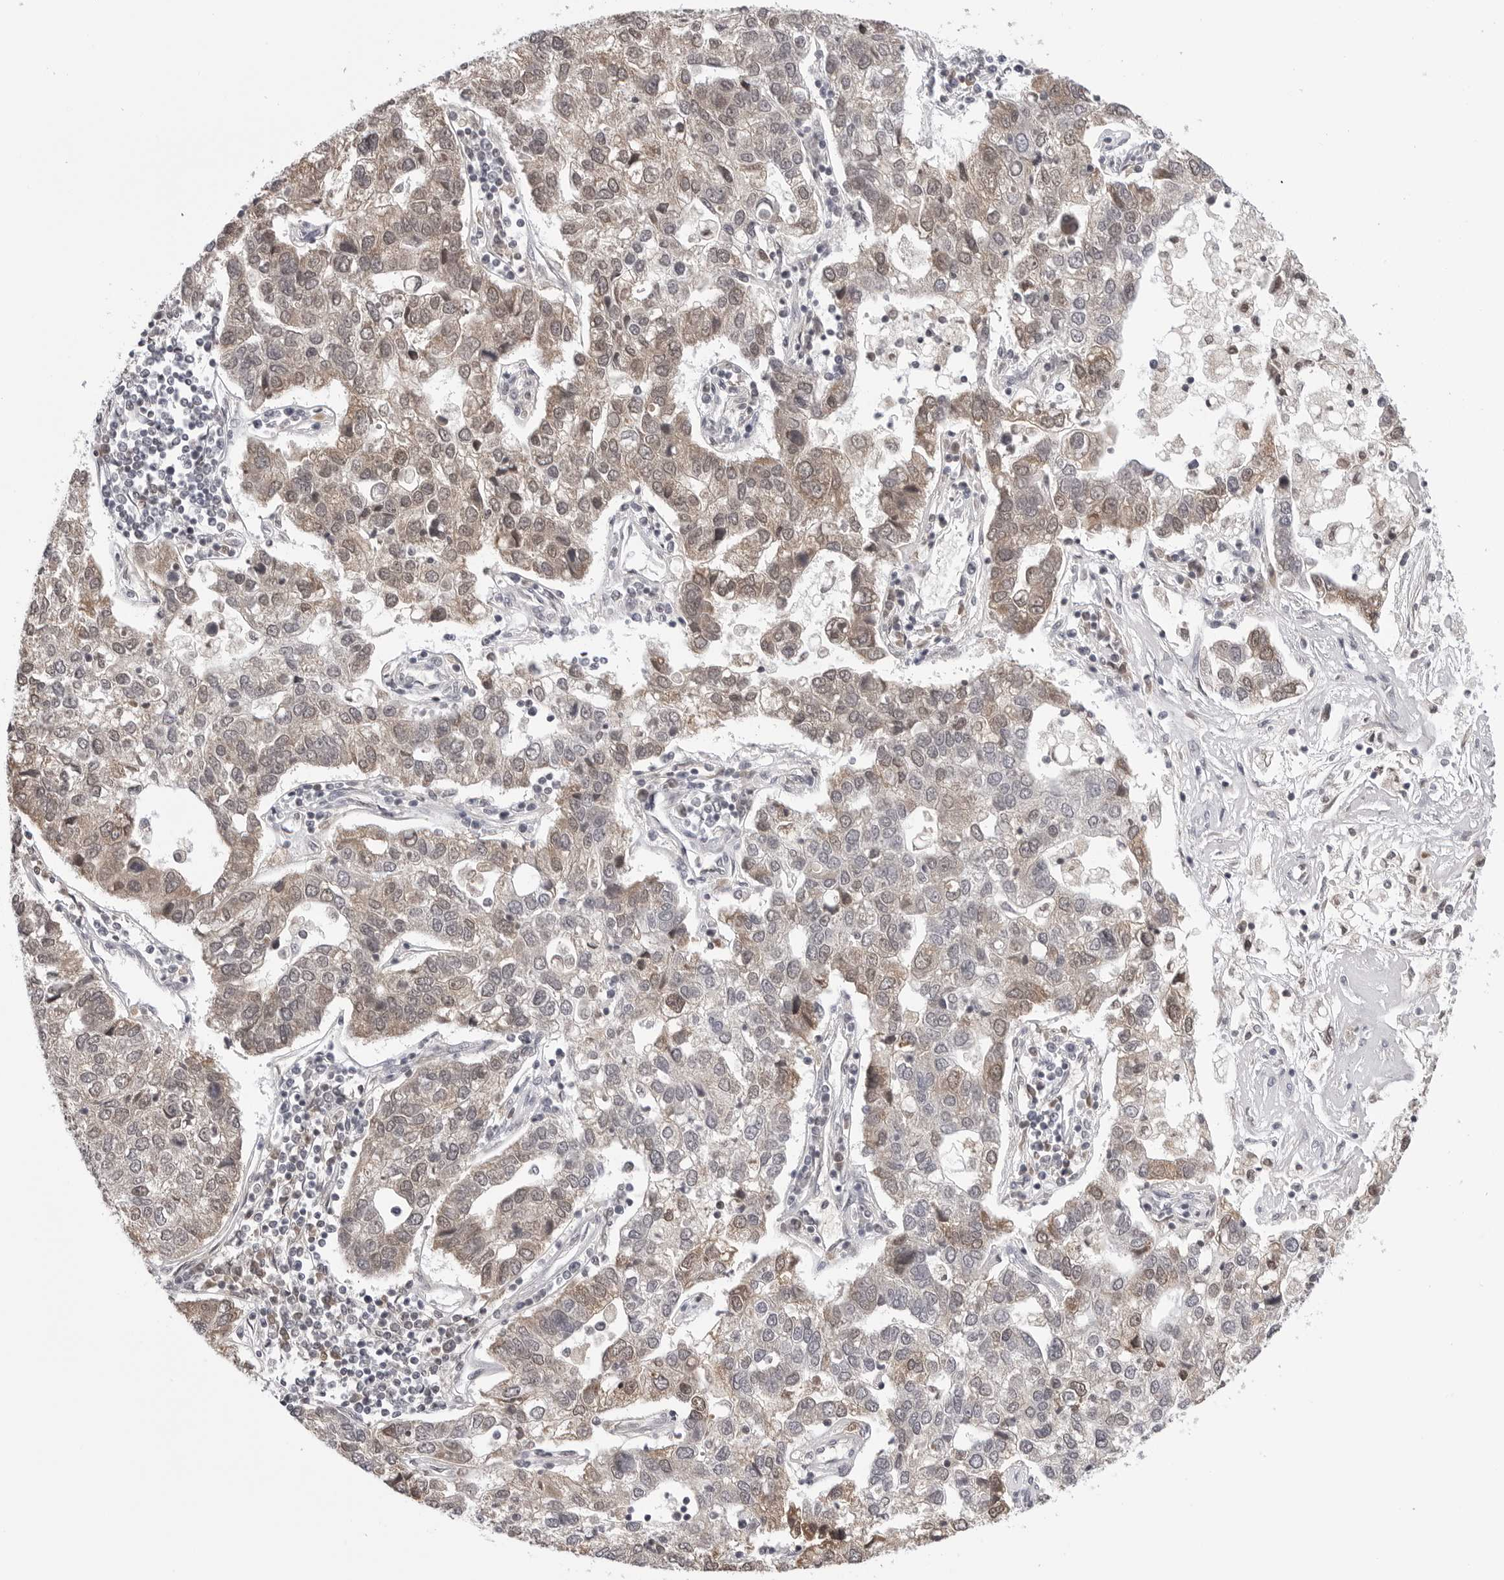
{"staining": {"intensity": "weak", "quantity": "25%-75%", "location": "cytoplasmic/membranous"}, "tissue": "pancreatic cancer", "cell_type": "Tumor cells", "image_type": "cancer", "snomed": [{"axis": "morphology", "description": "Adenocarcinoma, NOS"}, {"axis": "topography", "description": "Pancreas"}], "caption": "This micrograph shows pancreatic adenocarcinoma stained with immunohistochemistry (IHC) to label a protein in brown. The cytoplasmic/membranous of tumor cells show weak positivity for the protein. Nuclei are counter-stained blue.", "gene": "CDK20", "patient": {"sex": "female", "age": 61}}